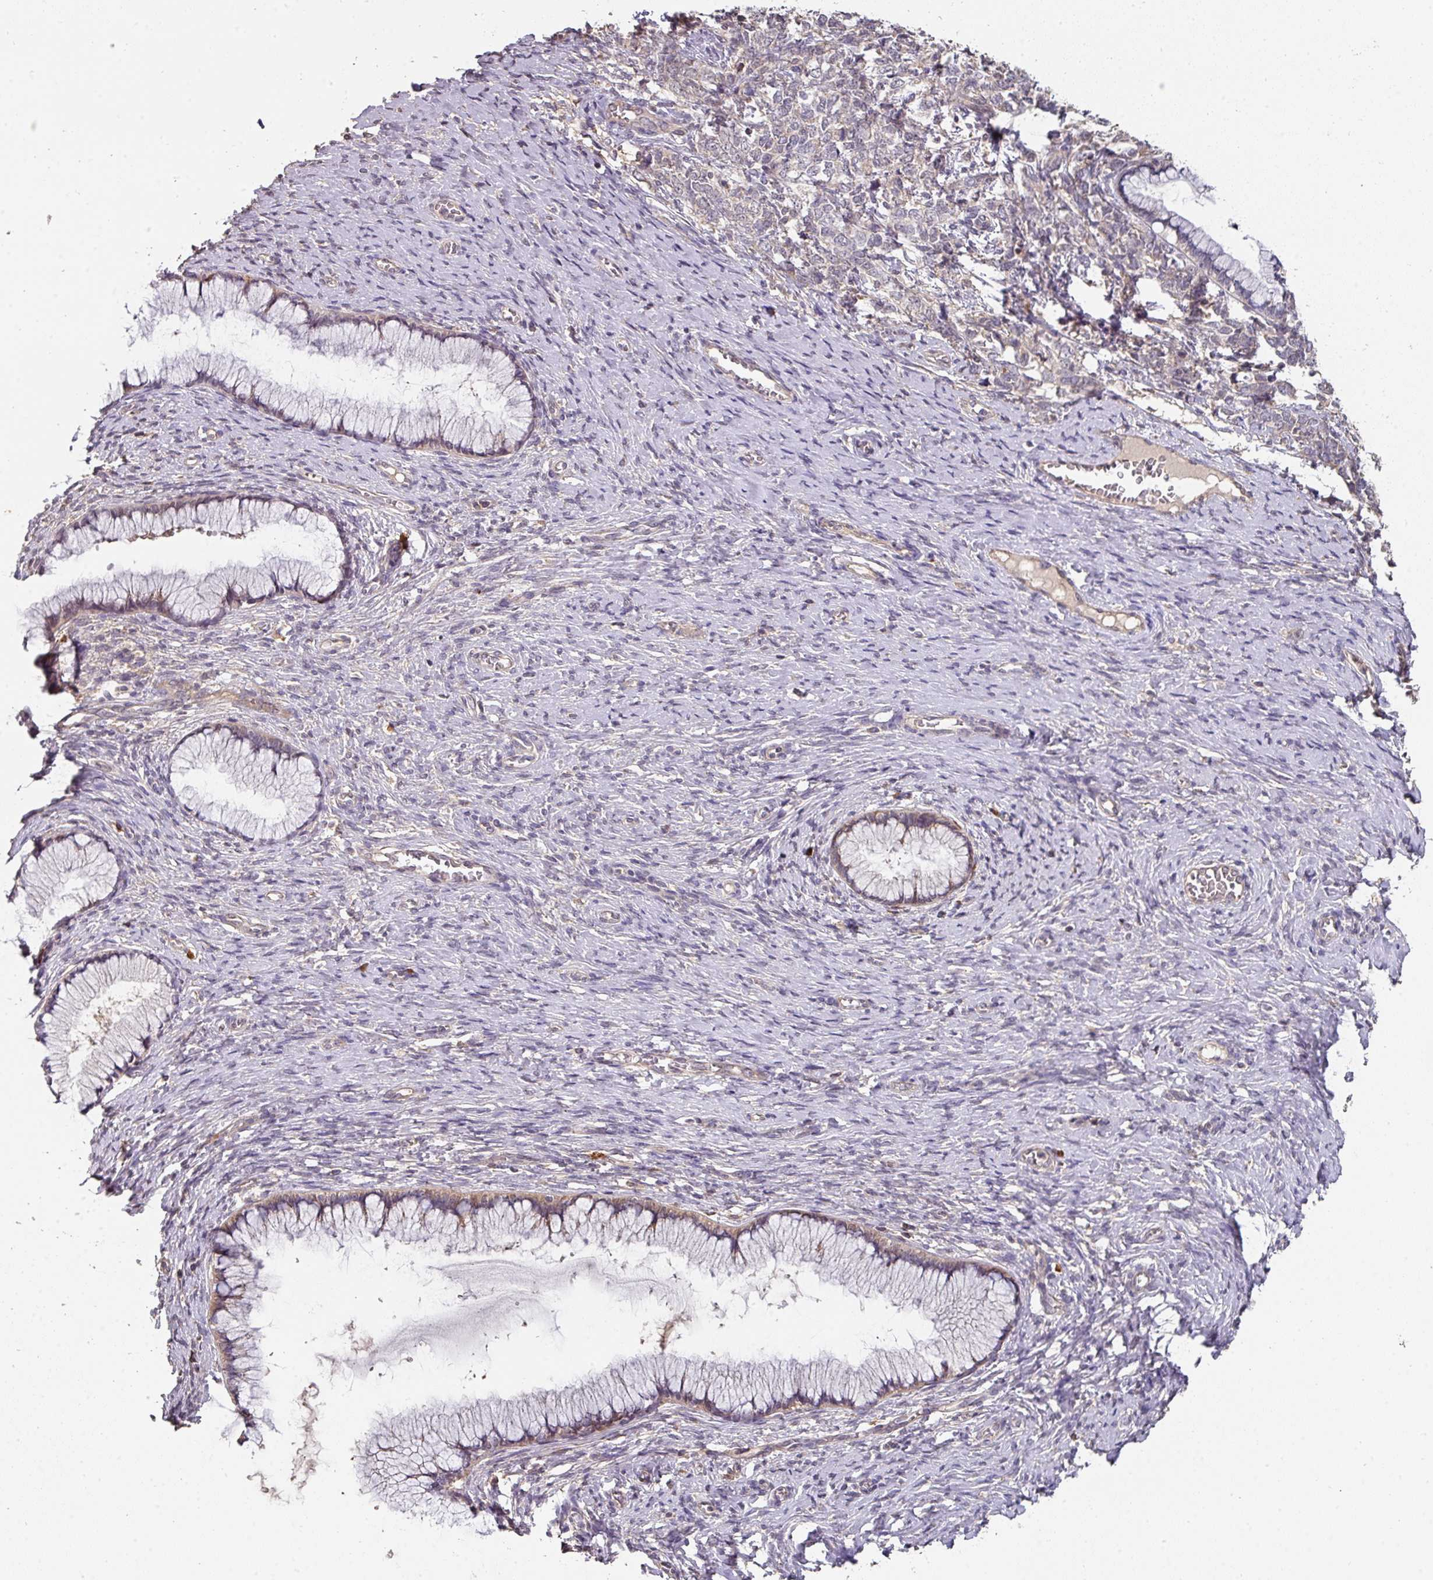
{"staining": {"intensity": "negative", "quantity": "none", "location": "none"}, "tissue": "cervical cancer", "cell_type": "Tumor cells", "image_type": "cancer", "snomed": [{"axis": "morphology", "description": "Squamous cell carcinoma, NOS"}, {"axis": "topography", "description": "Cervix"}], "caption": "Immunohistochemical staining of cervical cancer (squamous cell carcinoma) reveals no significant positivity in tumor cells. (DAB (3,3'-diaminobenzidine) immunohistochemistry (IHC) with hematoxylin counter stain).", "gene": "ACVR2B", "patient": {"sex": "female", "age": 63}}